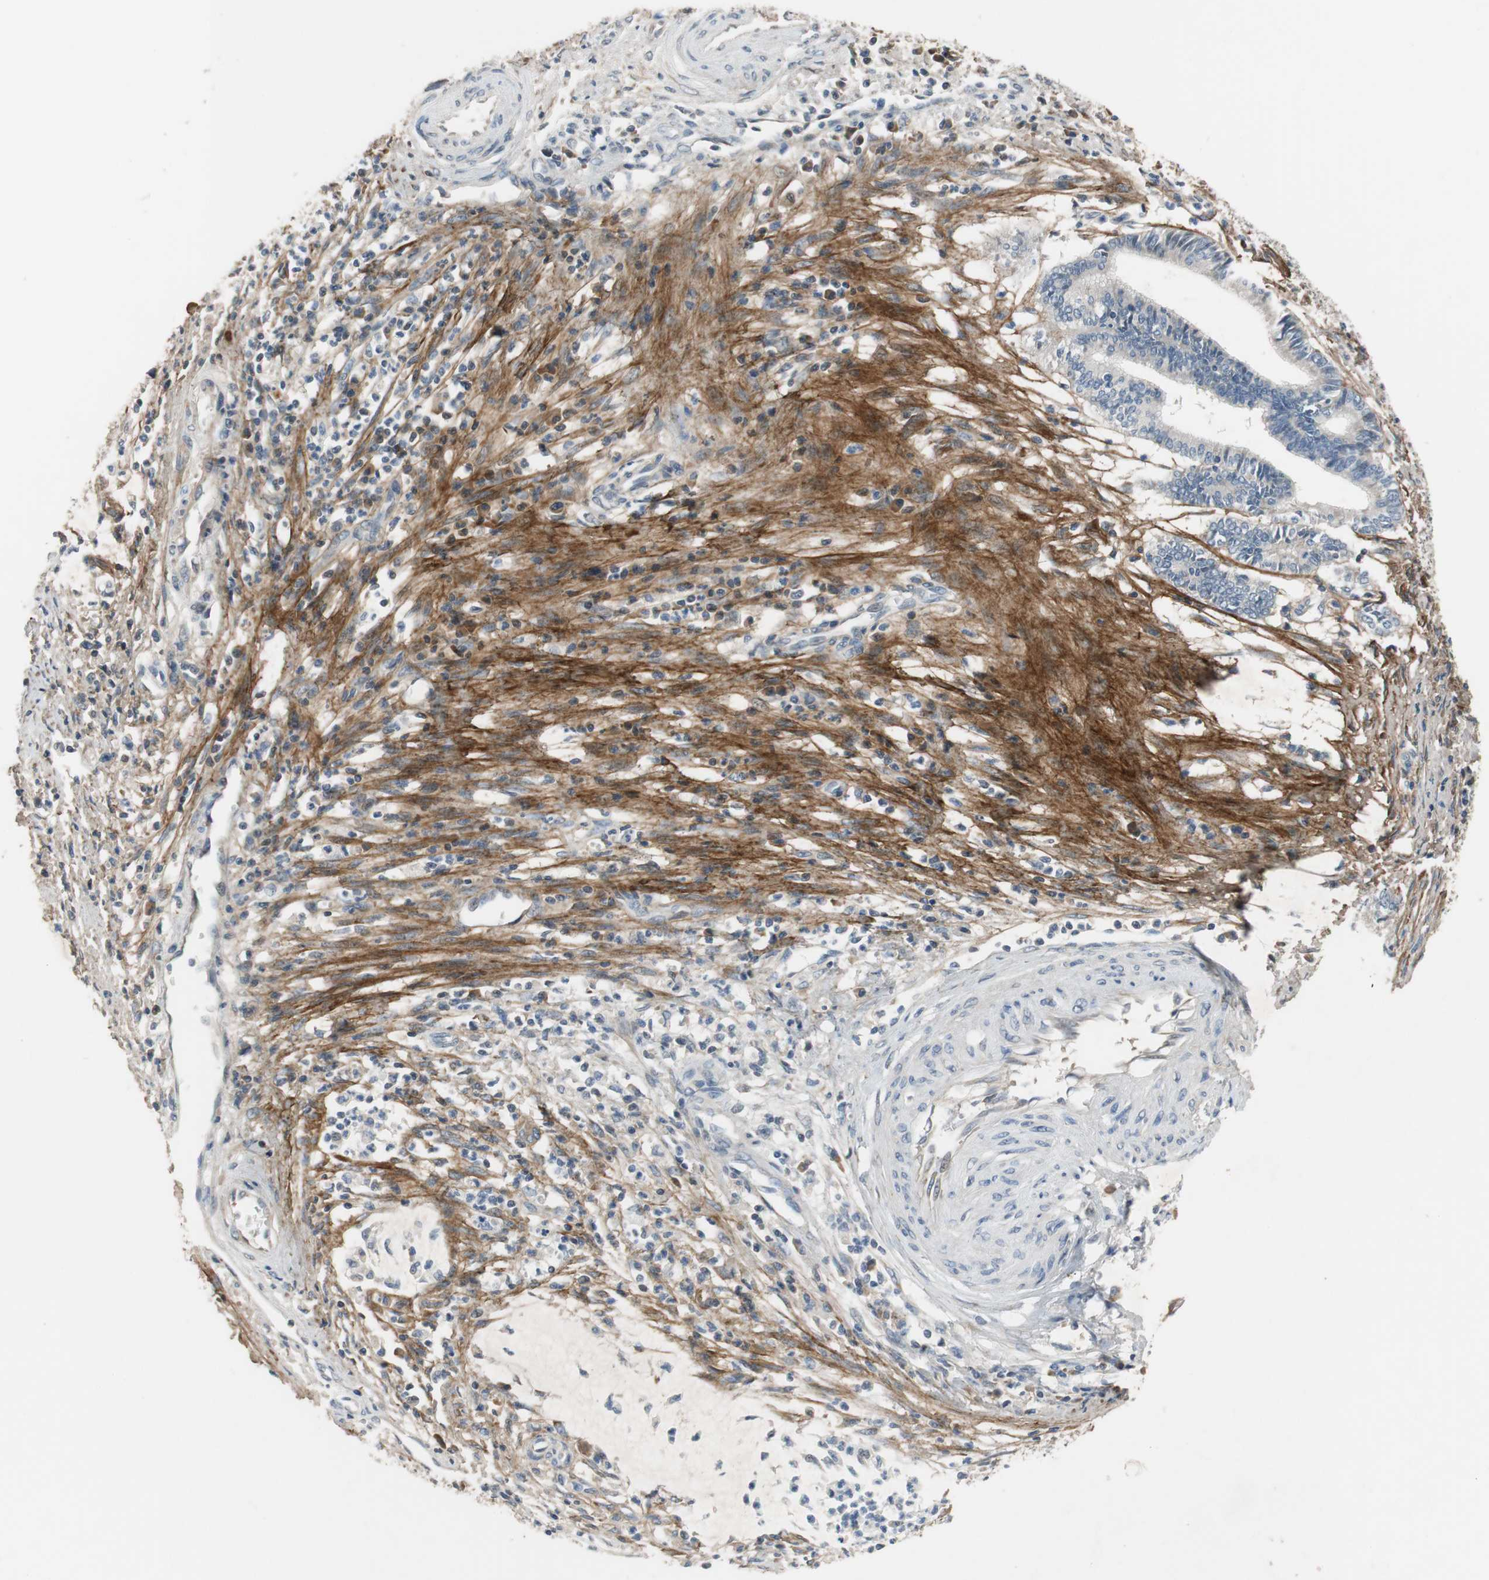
{"staining": {"intensity": "negative", "quantity": "none", "location": "none"}, "tissue": "cervical cancer", "cell_type": "Tumor cells", "image_type": "cancer", "snomed": [{"axis": "morphology", "description": "Adenocarcinoma, NOS"}, {"axis": "topography", "description": "Cervix"}], "caption": "High power microscopy histopathology image of an immunohistochemistry (IHC) image of adenocarcinoma (cervical), revealing no significant positivity in tumor cells.", "gene": "COL12A1", "patient": {"sex": "female", "age": 36}}